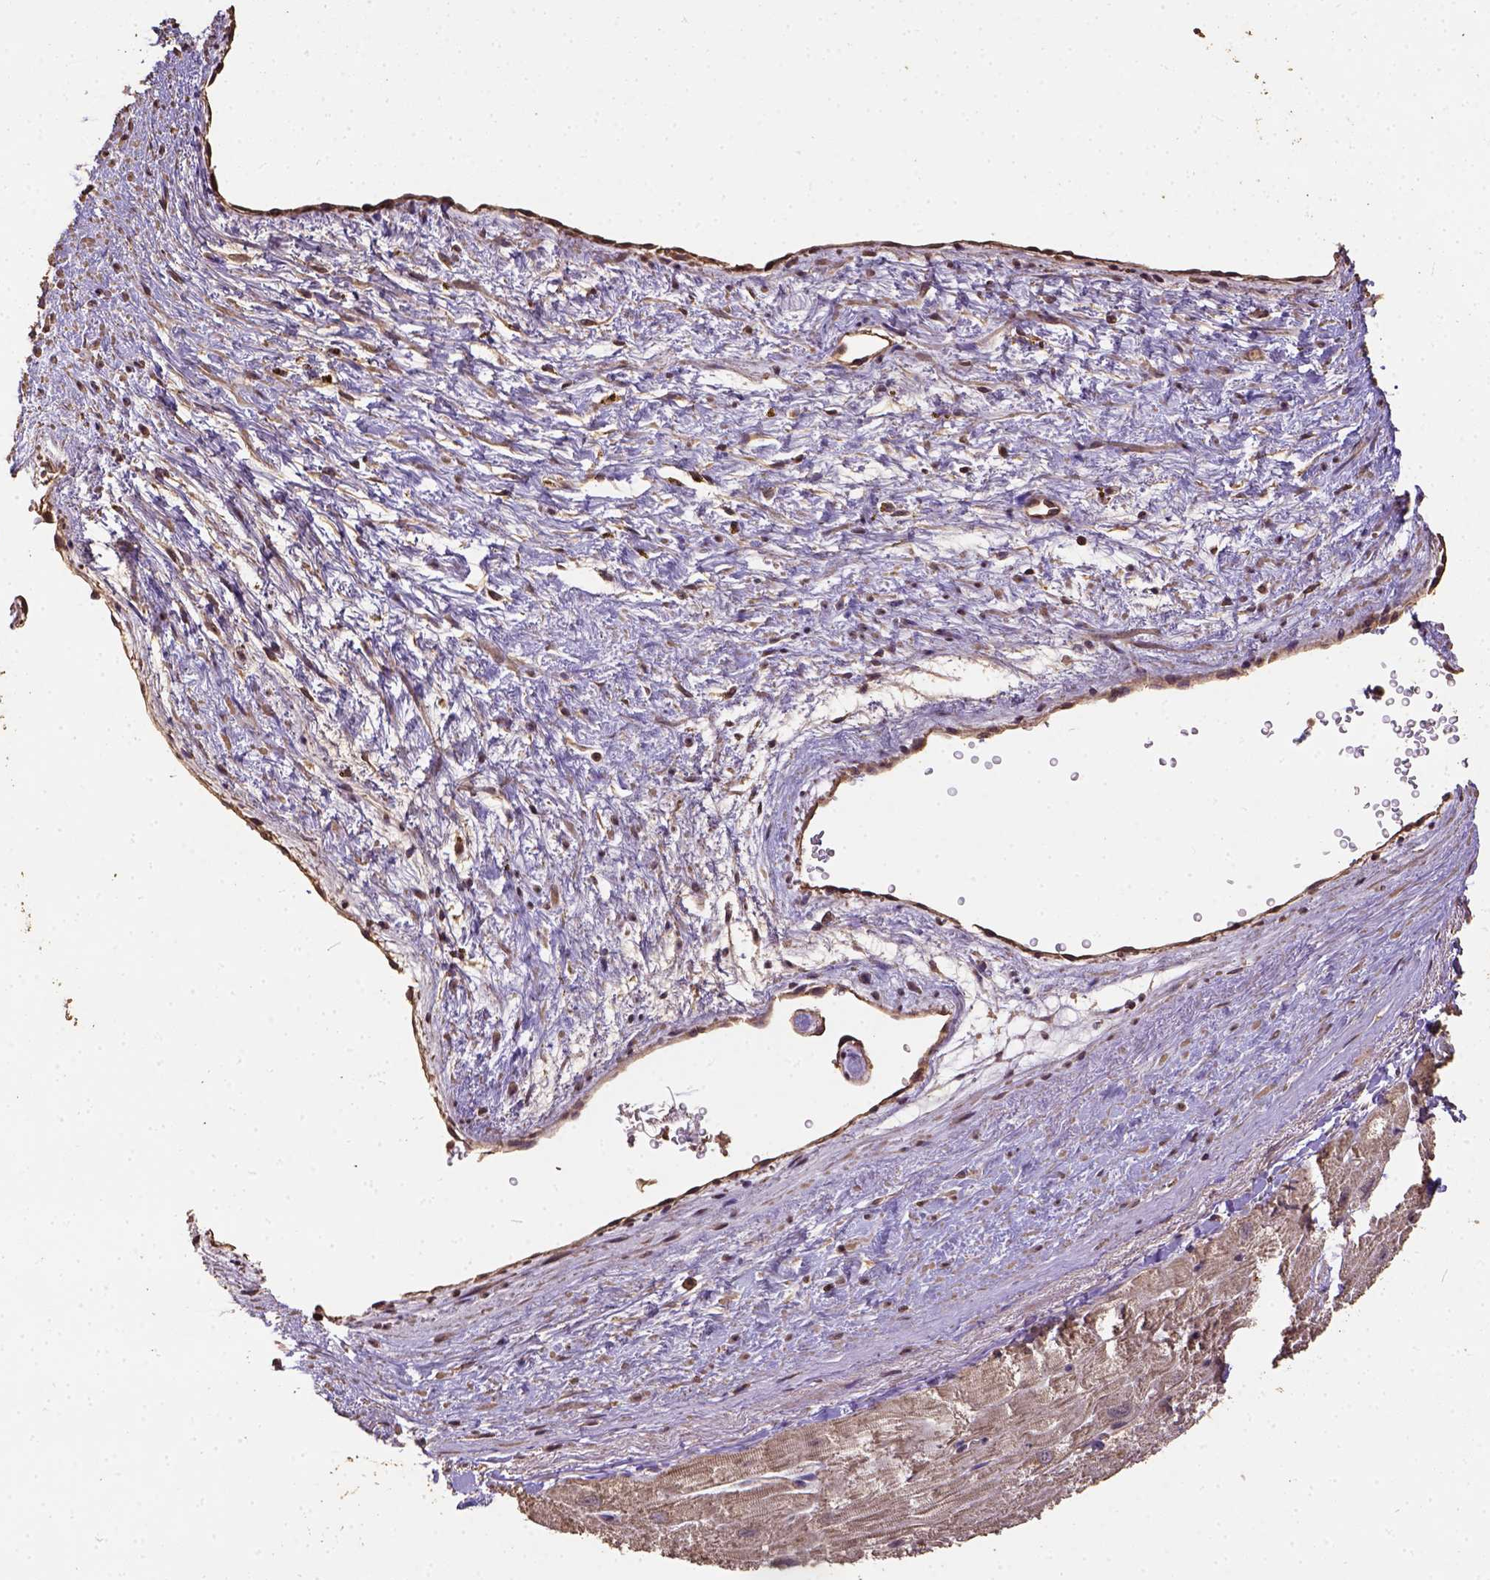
{"staining": {"intensity": "weak", "quantity": ">75%", "location": "cytoplasmic/membranous"}, "tissue": "heart muscle", "cell_type": "Cardiomyocytes", "image_type": "normal", "snomed": [{"axis": "morphology", "description": "Normal tissue, NOS"}, {"axis": "topography", "description": "Heart"}], "caption": "This histopathology image exhibits immunohistochemistry (IHC) staining of benign human heart muscle, with low weak cytoplasmic/membranous expression in about >75% of cardiomyocytes.", "gene": "ATP1B3", "patient": {"sex": "male", "age": 61}}